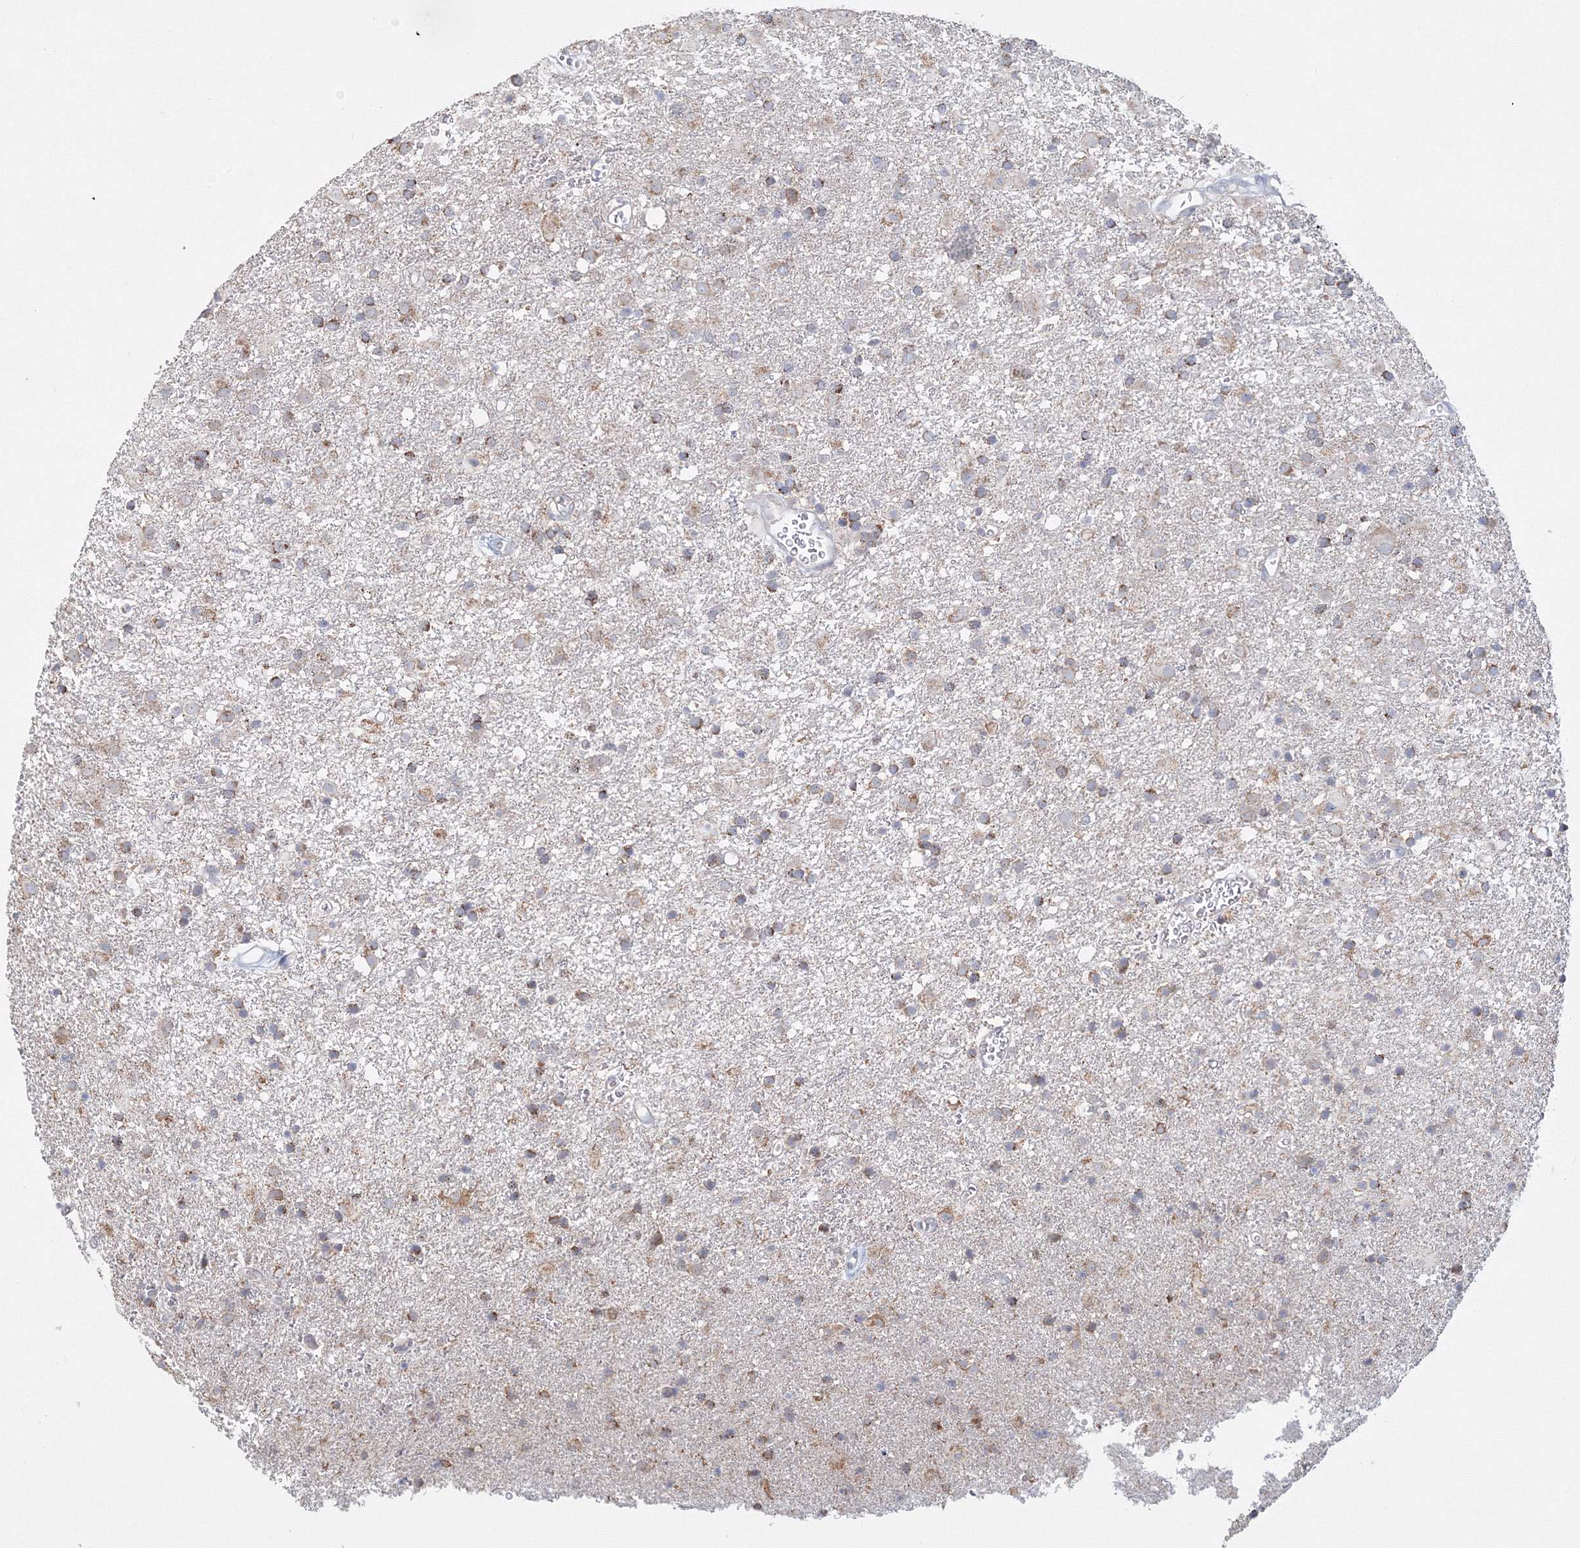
{"staining": {"intensity": "moderate", "quantity": "<25%", "location": "cytoplasmic/membranous"}, "tissue": "glioma", "cell_type": "Tumor cells", "image_type": "cancer", "snomed": [{"axis": "morphology", "description": "Glioma, malignant, Low grade"}, {"axis": "topography", "description": "Brain"}], "caption": "IHC staining of malignant low-grade glioma, which reveals low levels of moderate cytoplasmic/membranous expression in about <25% of tumor cells indicating moderate cytoplasmic/membranous protein staining. The staining was performed using DAB (brown) for protein detection and nuclei were counterstained in hematoxylin (blue).", "gene": "DHRS12", "patient": {"sex": "male", "age": 65}}